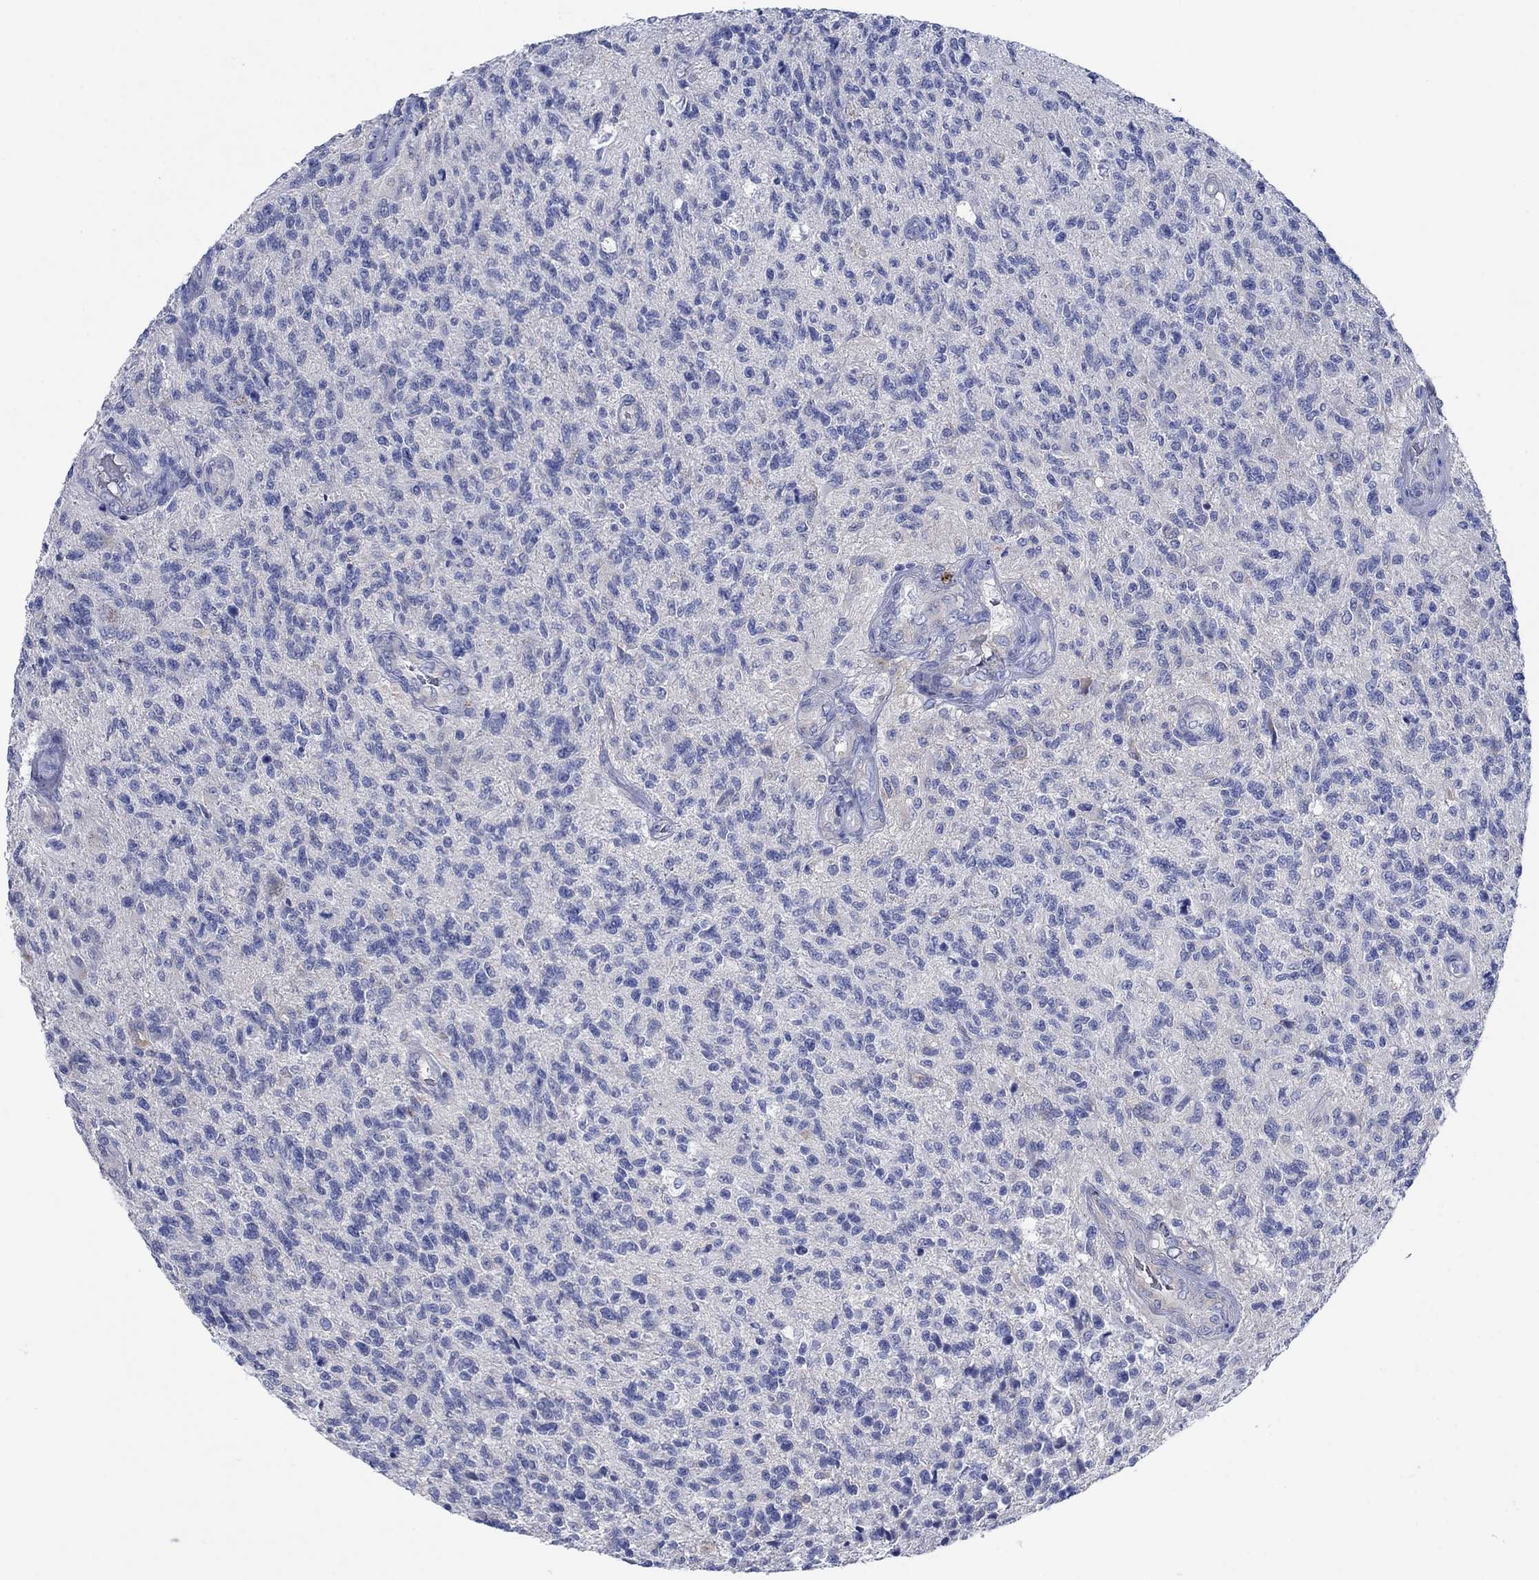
{"staining": {"intensity": "negative", "quantity": "none", "location": "none"}, "tissue": "glioma", "cell_type": "Tumor cells", "image_type": "cancer", "snomed": [{"axis": "morphology", "description": "Glioma, malignant, High grade"}, {"axis": "topography", "description": "Brain"}], "caption": "Immunohistochemistry (IHC) image of neoplastic tissue: malignant glioma (high-grade) stained with DAB (3,3'-diaminobenzidine) demonstrates no significant protein positivity in tumor cells.", "gene": "TRIM16", "patient": {"sex": "male", "age": 56}}